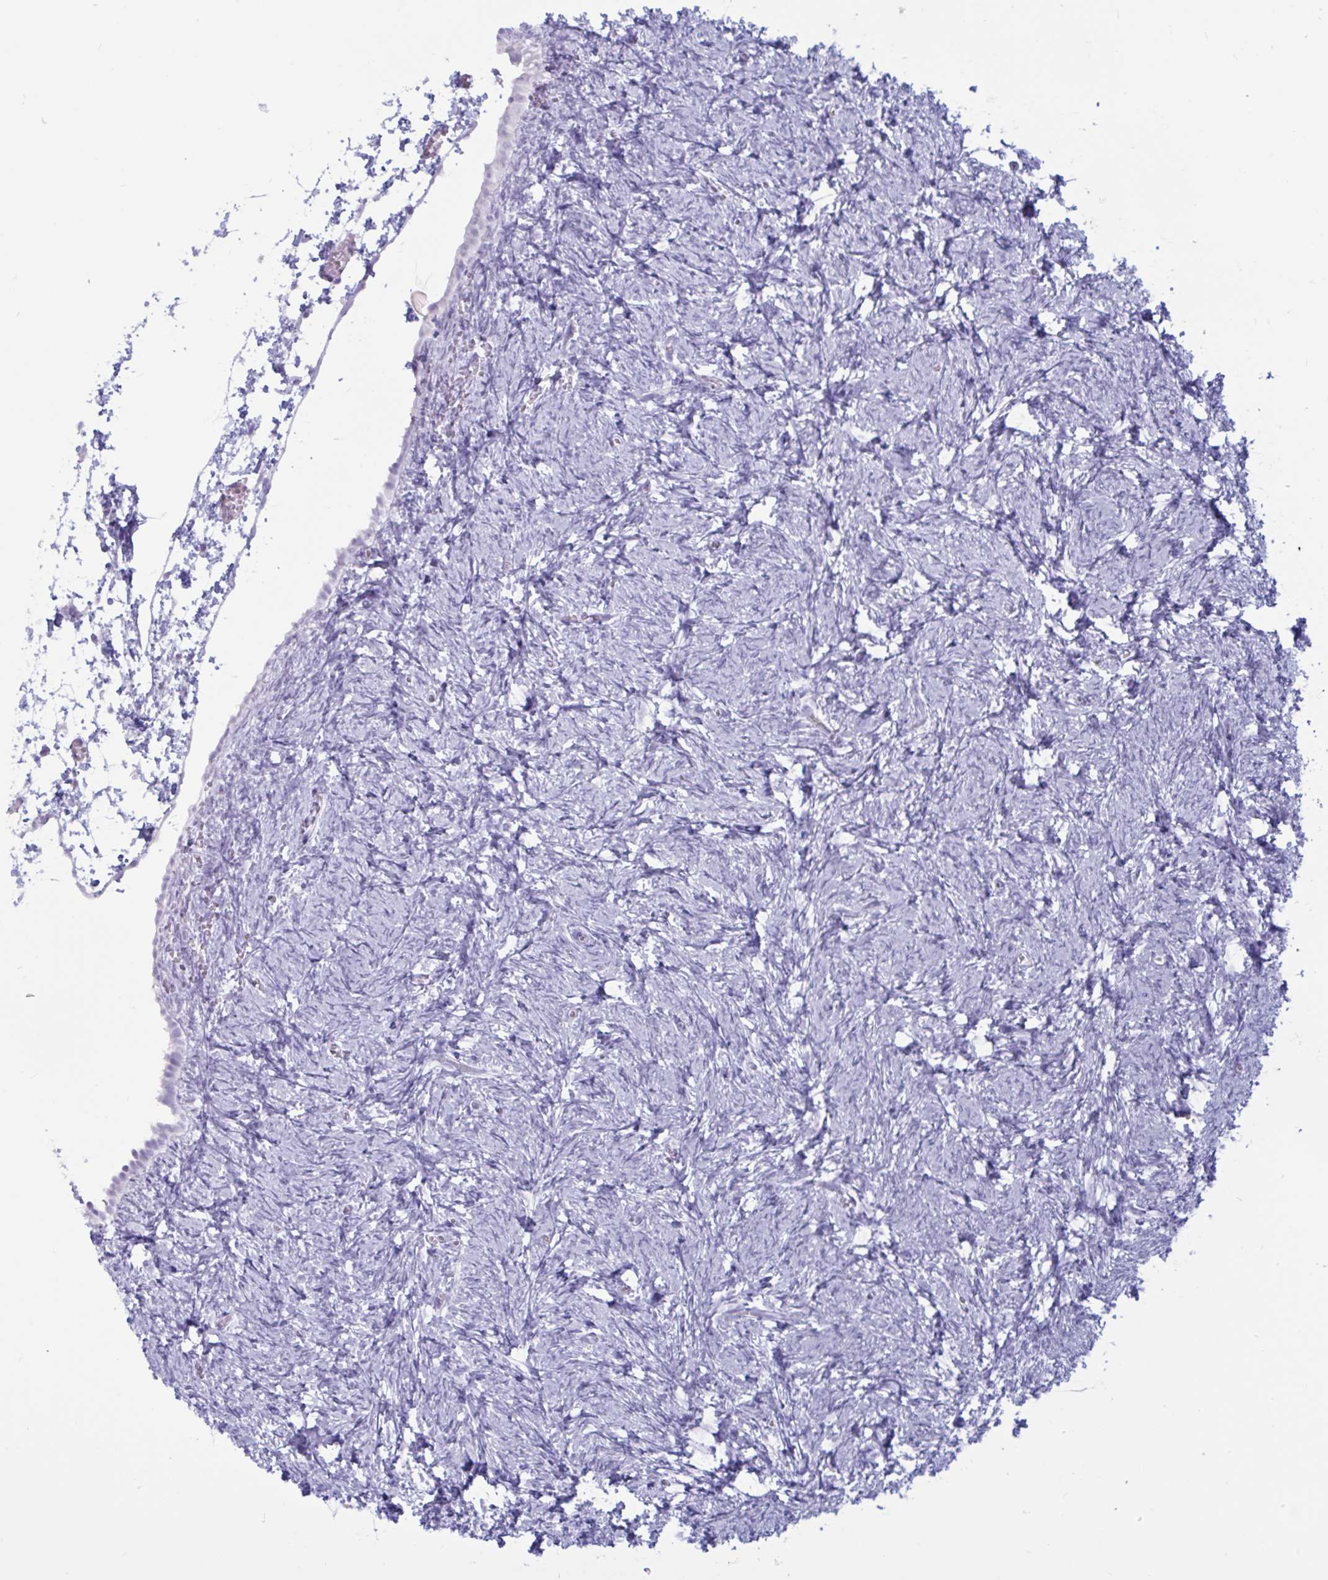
{"staining": {"intensity": "negative", "quantity": "none", "location": "none"}, "tissue": "ovary", "cell_type": "Follicle cells", "image_type": "normal", "snomed": [{"axis": "morphology", "description": "Normal tissue, NOS"}, {"axis": "topography", "description": "Ovary"}], "caption": "Immunohistochemistry (IHC) of unremarkable human ovary demonstrates no expression in follicle cells. The staining is performed using DAB (3,3'-diaminobenzidine) brown chromogen with nuclei counter-stained in using hematoxylin.", "gene": "BBS10", "patient": {"sex": "female", "age": 41}}